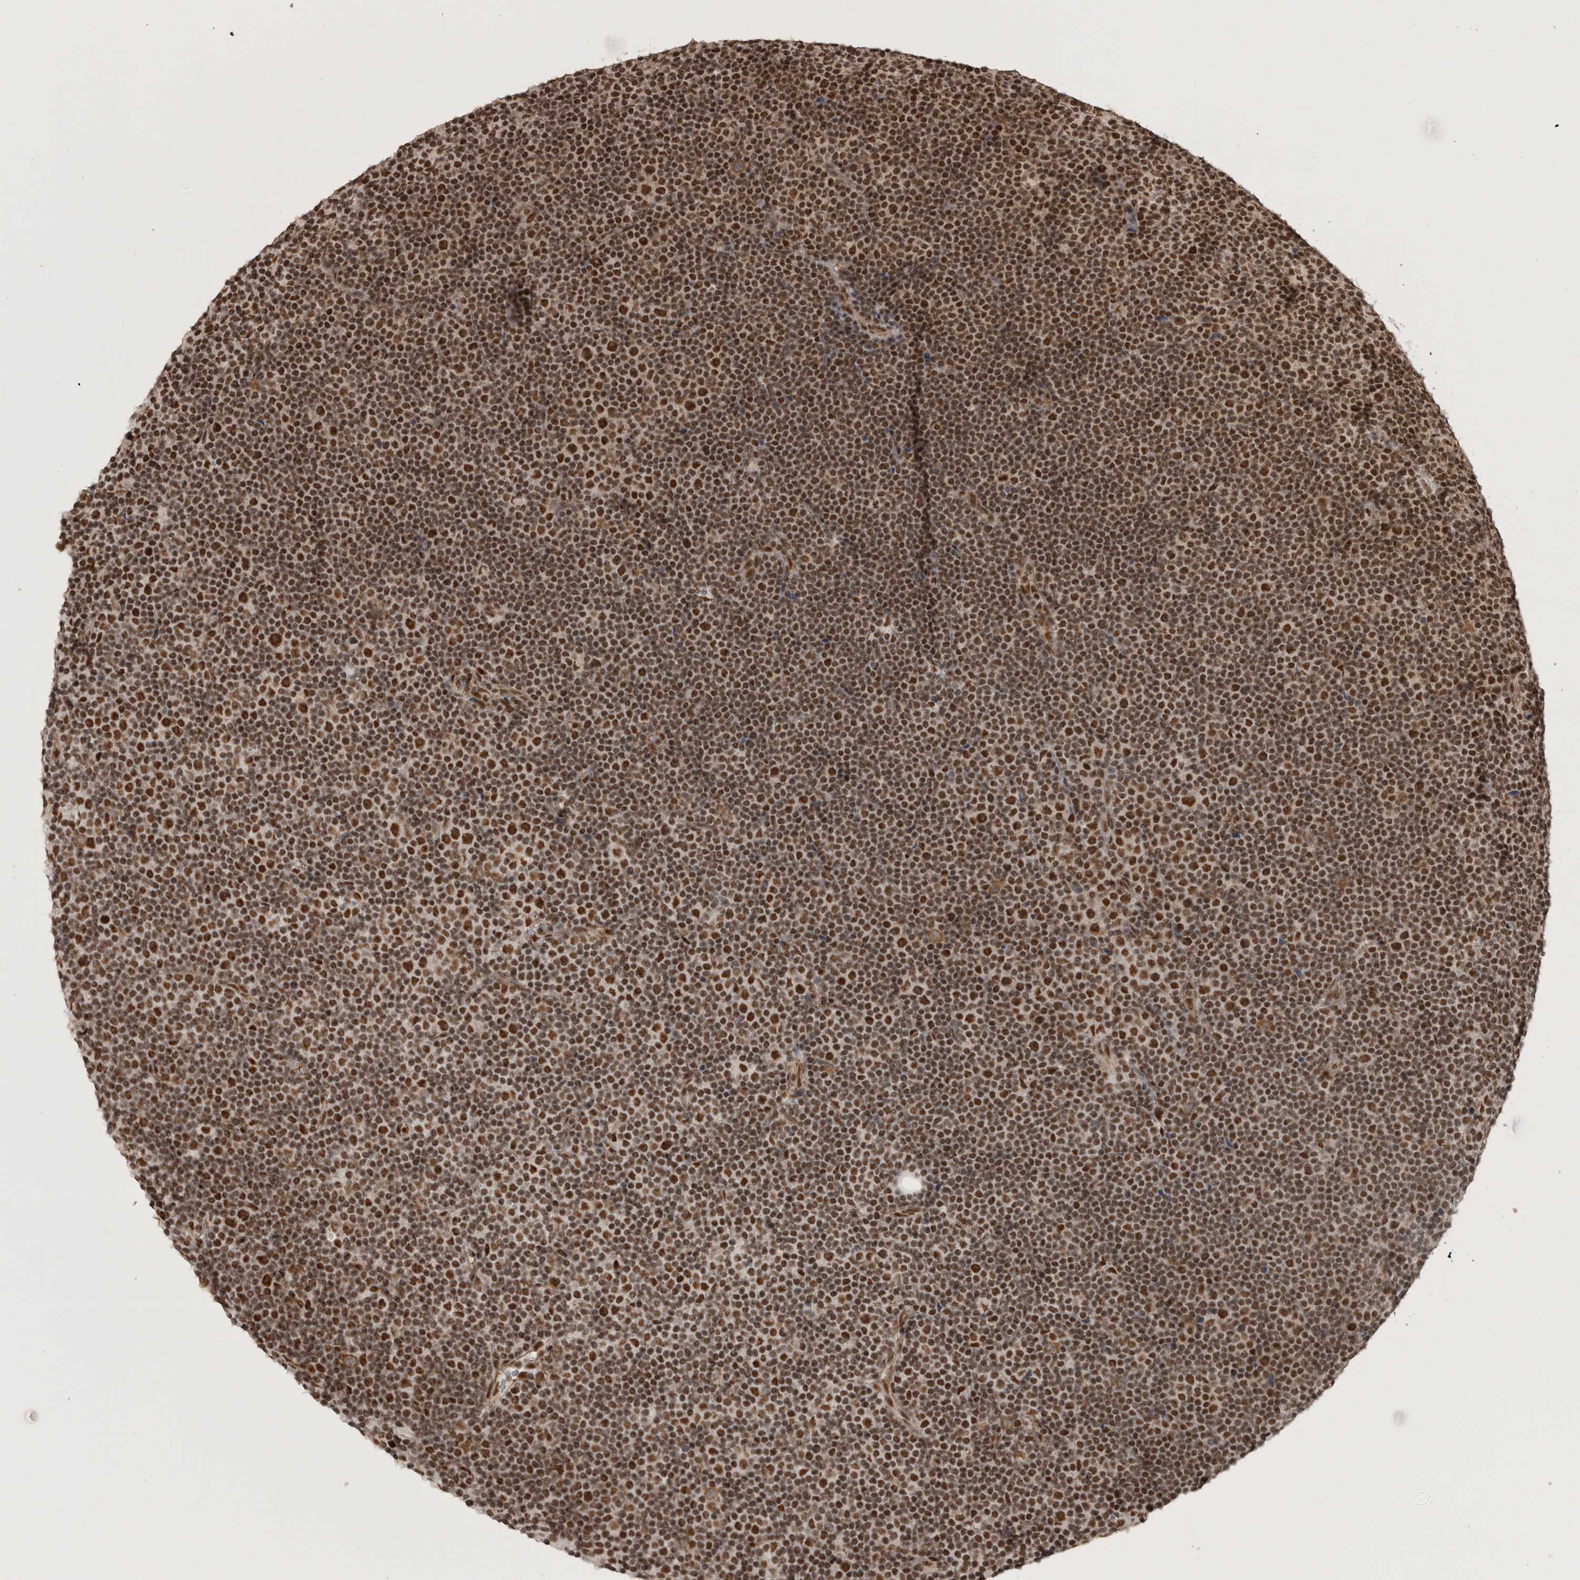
{"staining": {"intensity": "strong", "quantity": ">75%", "location": "nuclear"}, "tissue": "lymphoma", "cell_type": "Tumor cells", "image_type": "cancer", "snomed": [{"axis": "morphology", "description": "Malignant lymphoma, non-Hodgkin's type, Low grade"}, {"axis": "topography", "description": "Lymph node"}], "caption": "Strong nuclear staining for a protein is present in approximately >75% of tumor cells of malignant lymphoma, non-Hodgkin's type (low-grade) using immunohistochemistry (IHC).", "gene": "CBLL1", "patient": {"sex": "female", "age": 67}}